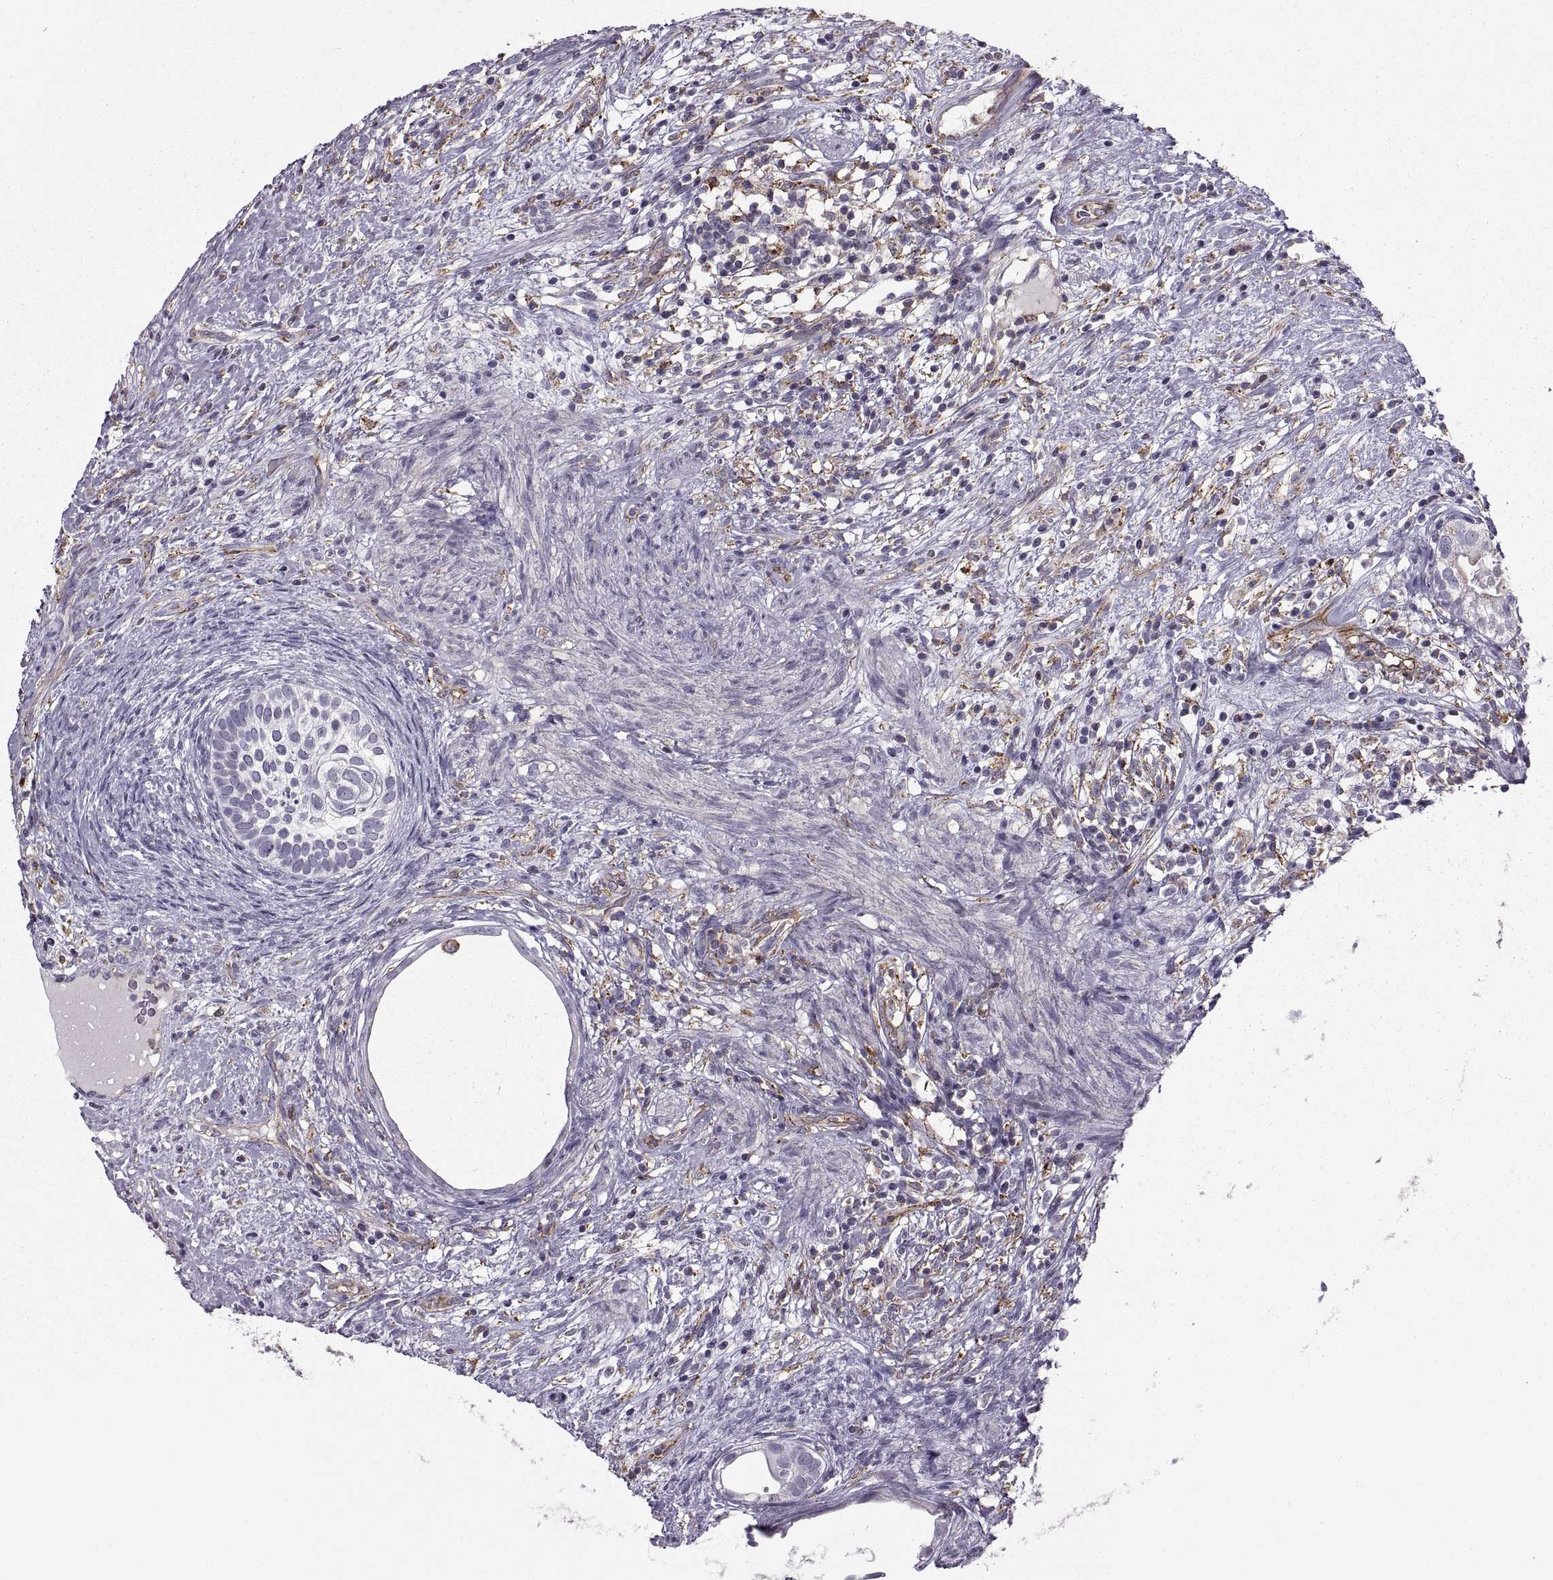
{"staining": {"intensity": "negative", "quantity": "none", "location": "none"}, "tissue": "testis cancer", "cell_type": "Tumor cells", "image_type": "cancer", "snomed": [{"axis": "morphology", "description": "Seminoma, NOS"}, {"axis": "morphology", "description": "Carcinoma, Embryonal, NOS"}, {"axis": "topography", "description": "Testis"}], "caption": "A histopathology image of human testis cancer is negative for staining in tumor cells. (DAB immunohistochemistry, high magnification).", "gene": "RALB", "patient": {"sex": "male", "age": 41}}